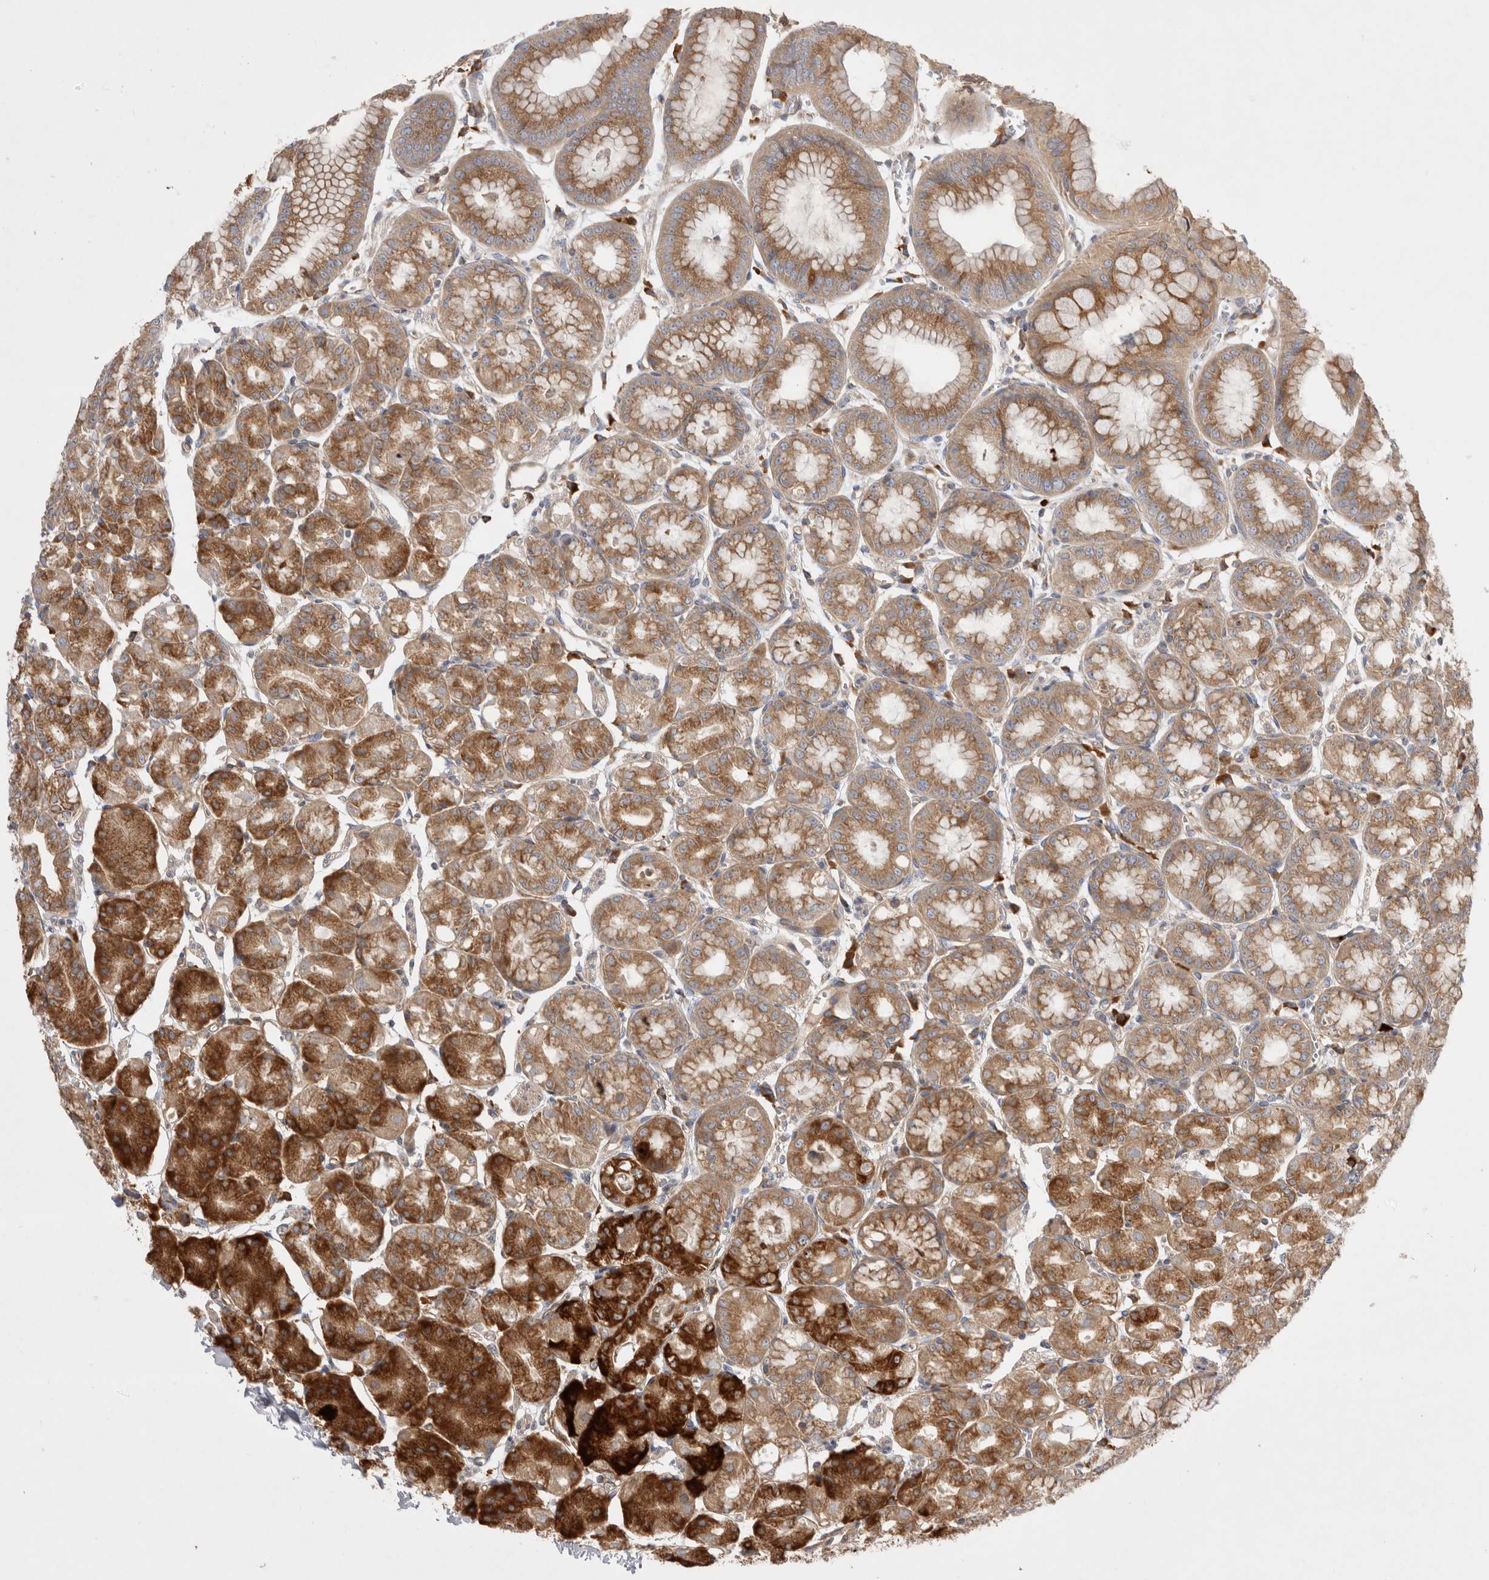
{"staining": {"intensity": "strong", "quantity": "25%-75%", "location": "cytoplasmic/membranous"}, "tissue": "stomach", "cell_type": "Glandular cells", "image_type": "normal", "snomed": [{"axis": "morphology", "description": "Normal tissue, NOS"}, {"axis": "topography", "description": "Stomach, lower"}], "caption": "Brown immunohistochemical staining in unremarkable stomach reveals strong cytoplasmic/membranous staining in about 25%-75% of glandular cells.", "gene": "PDCD10", "patient": {"sex": "male", "age": 71}}